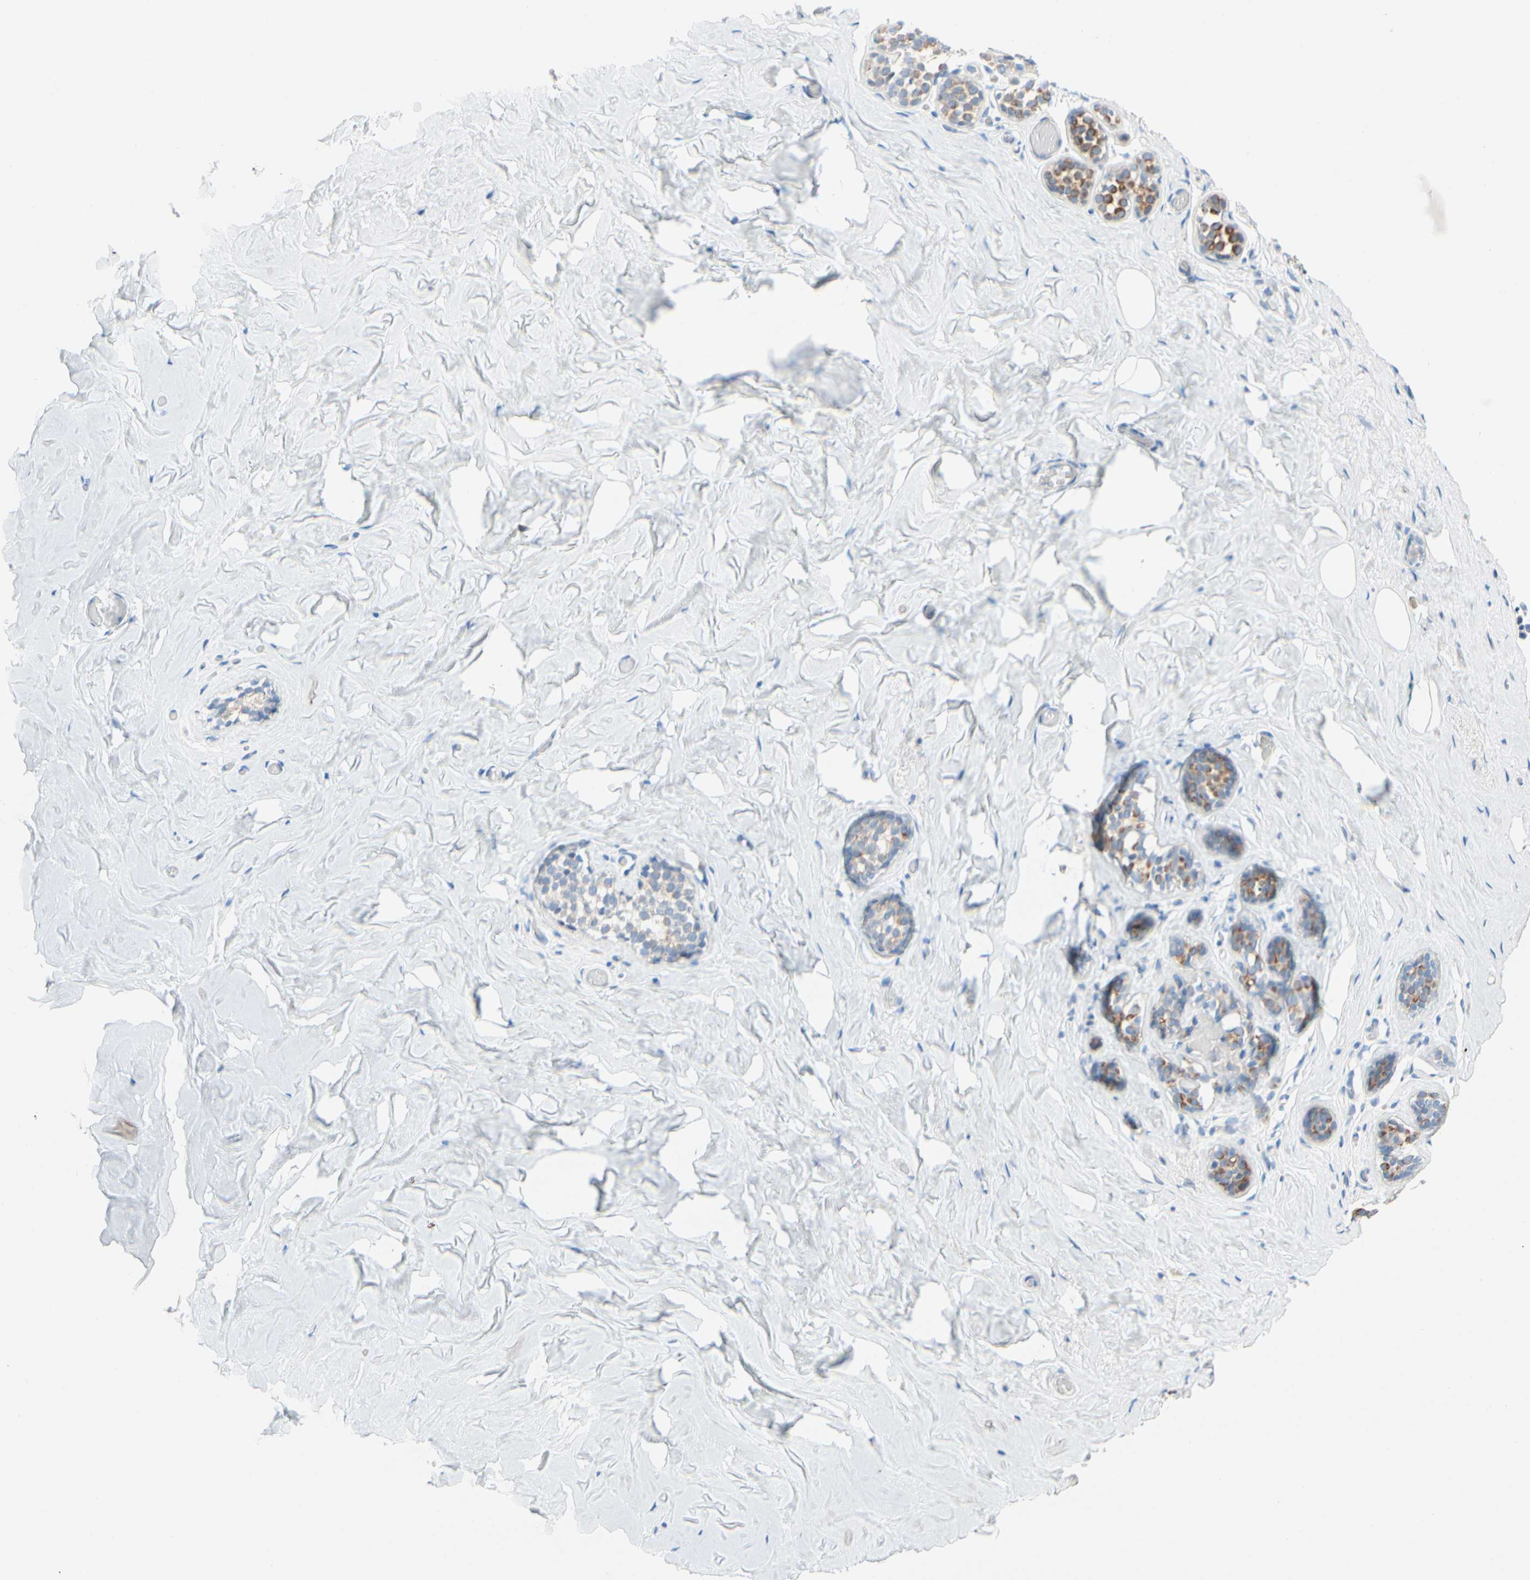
{"staining": {"intensity": "negative", "quantity": "none", "location": "none"}, "tissue": "breast", "cell_type": "Adipocytes", "image_type": "normal", "snomed": [{"axis": "morphology", "description": "Normal tissue, NOS"}, {"axis": "topography", "description": "Breast"}], "caption": "This is an immunohistochemistry histopathology image of unremarkable breast. There is no expression in adipocytes.", "gene": "ZNF132", "patient": {"sex": "female", "age": 75}}